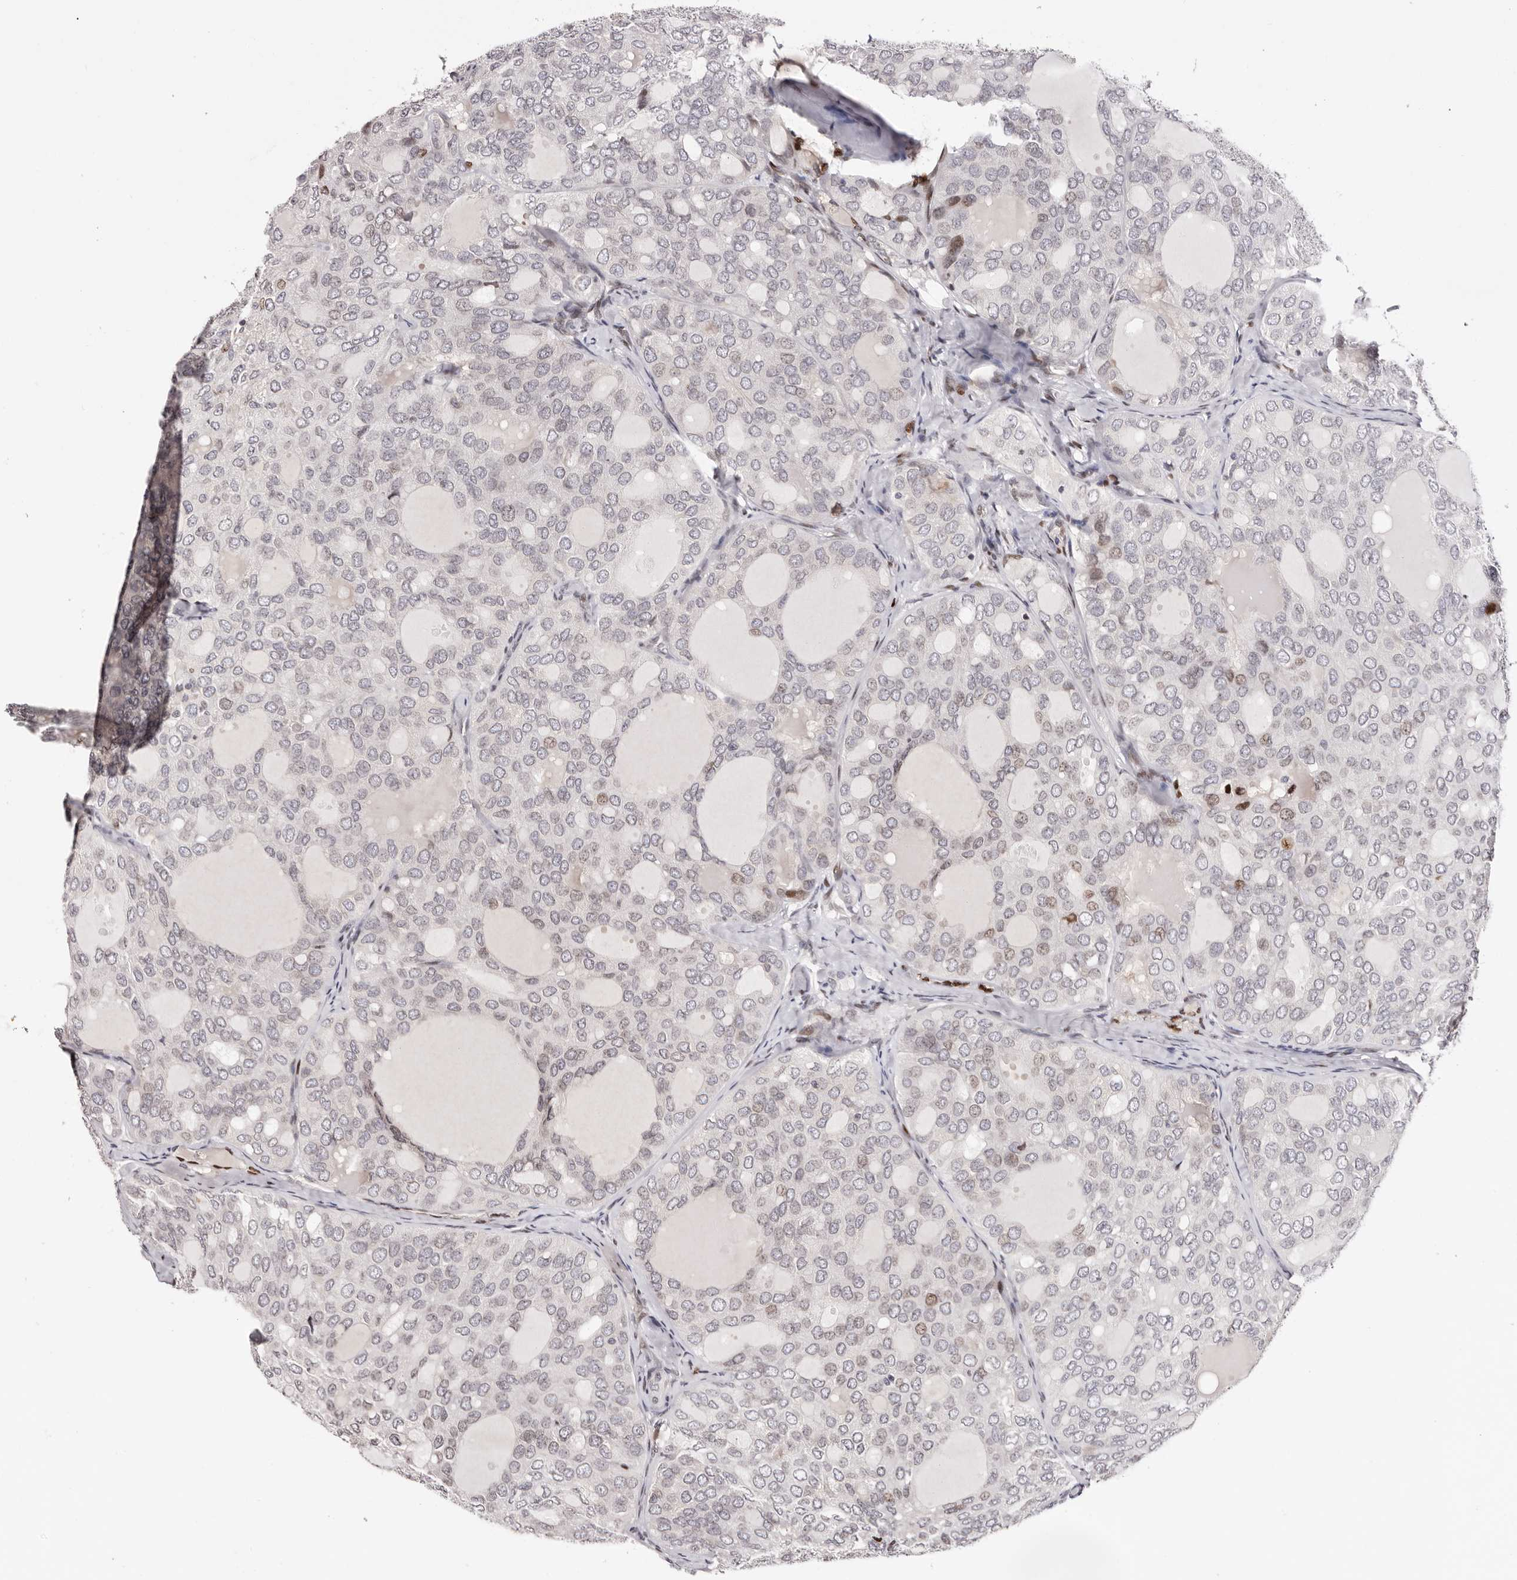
{"staining": {"intensity": "moderate", "quantity": "<25%", "location": "nuclear"}, "tissue": "thyroid cancer", "cell_type": "Tumor cells", "image_type": "cancer", "snomed": [{"axis": "morphology", "description": "Follicular adenoma carcinoma, NOS"}, {"axis": "topography", "description": "Thyroid gland"}], "caption": "Protein staining of thyroid follicular adenoma carcinoma tissue exhibits moderate nuclear staining in about <25% of tumor cells. Nuclei are stained in blue.", "gene": "NUP153", "patient": {"sex": "male", "age": 75}}